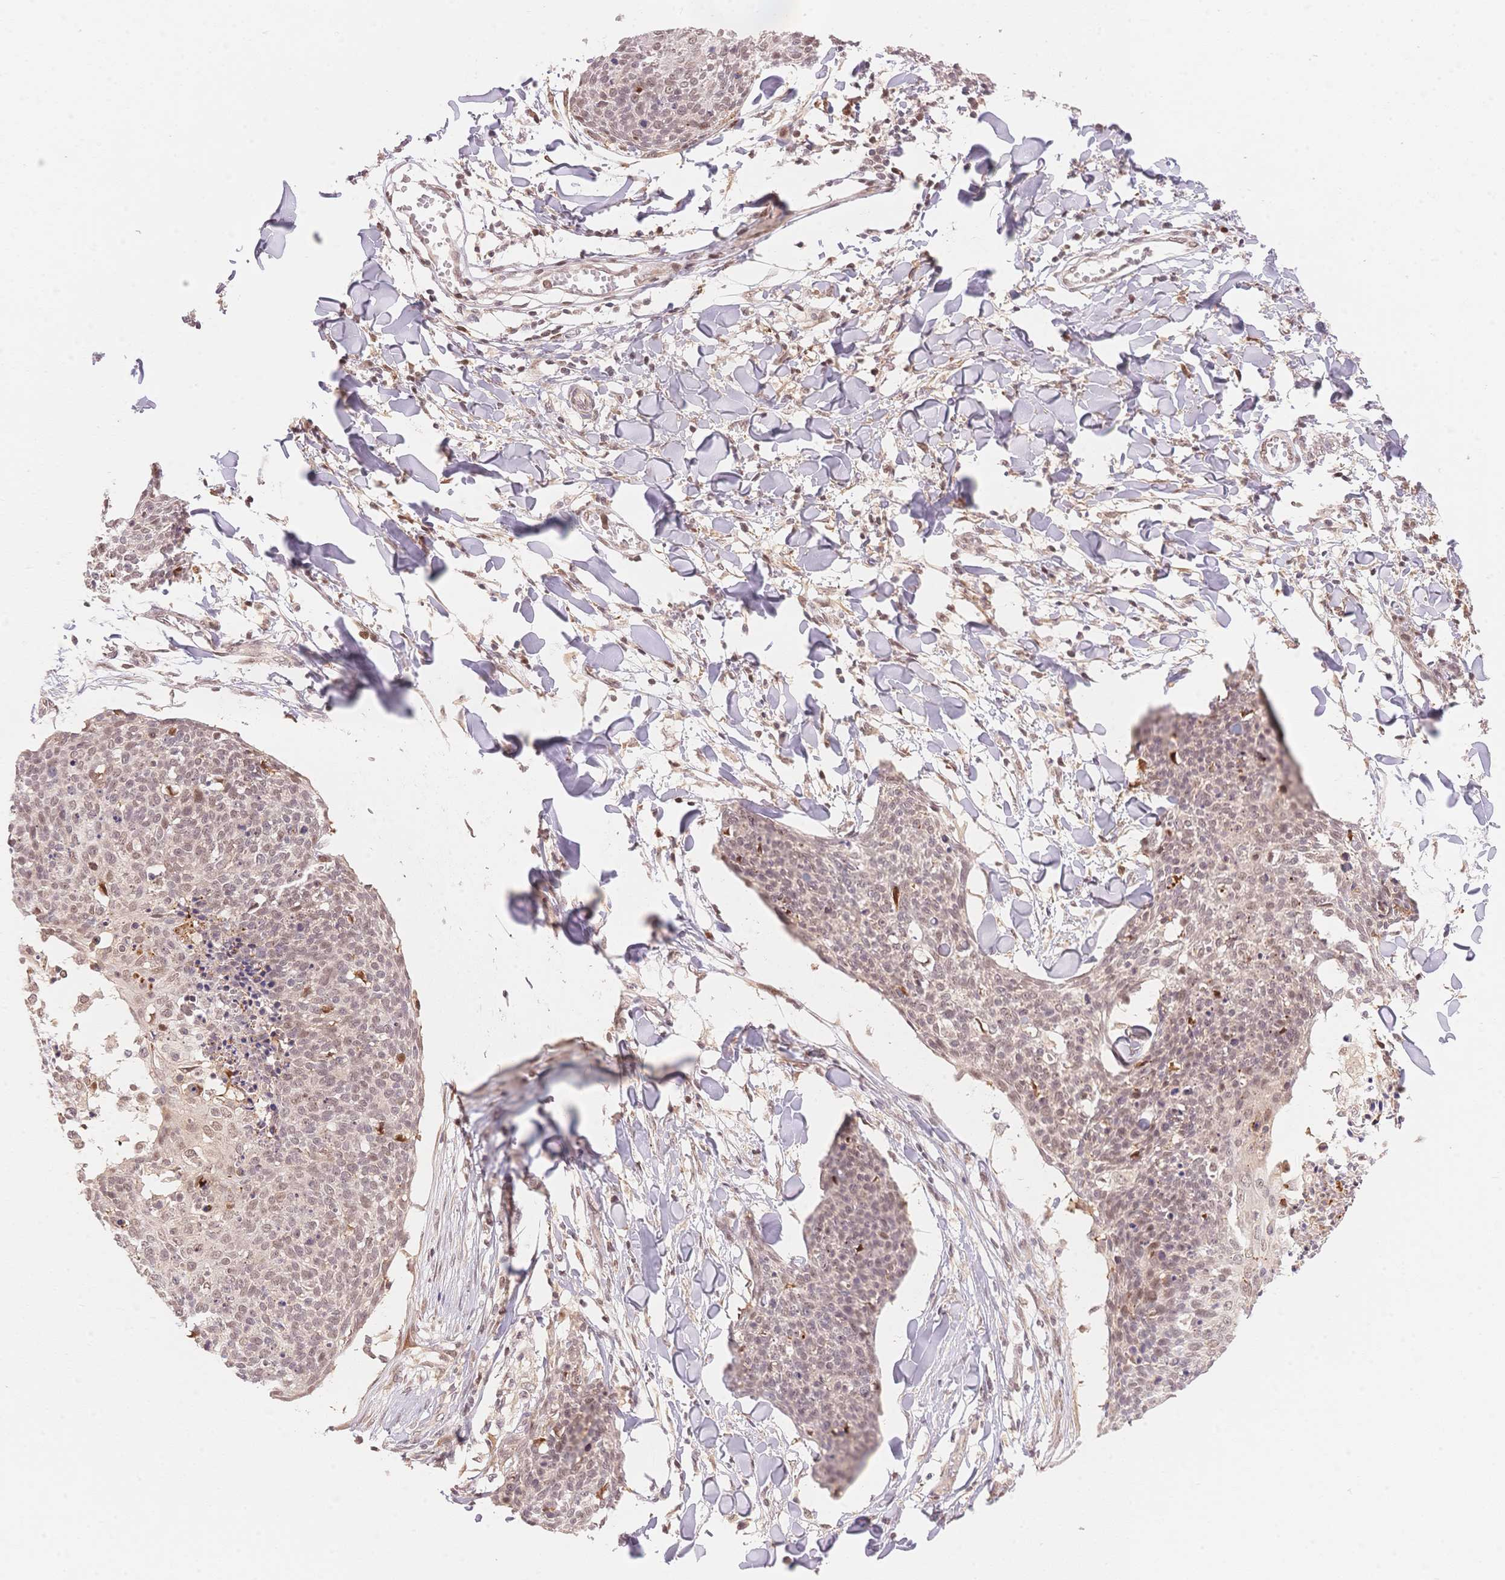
{"staining": {"intensity": "weak", "quantity": "<25%", "location": "nuclear"}, "tissue": "skin cancer", "cell_type": "Tumor cells", "image_type": "cancer", "snomed": [{"axis": "morphology", "description": "Squamous cell carcinoma, NOS"}, {"axis": "topography", "description": "Skin"}, {"axis": "topography", "description": "Vulva"}], "caption": "An image of skin cancer stained for a protein shows no brown staining in tumor cells.", "gene": "STK39", "patient": {"sex": "female", "age": 75}}